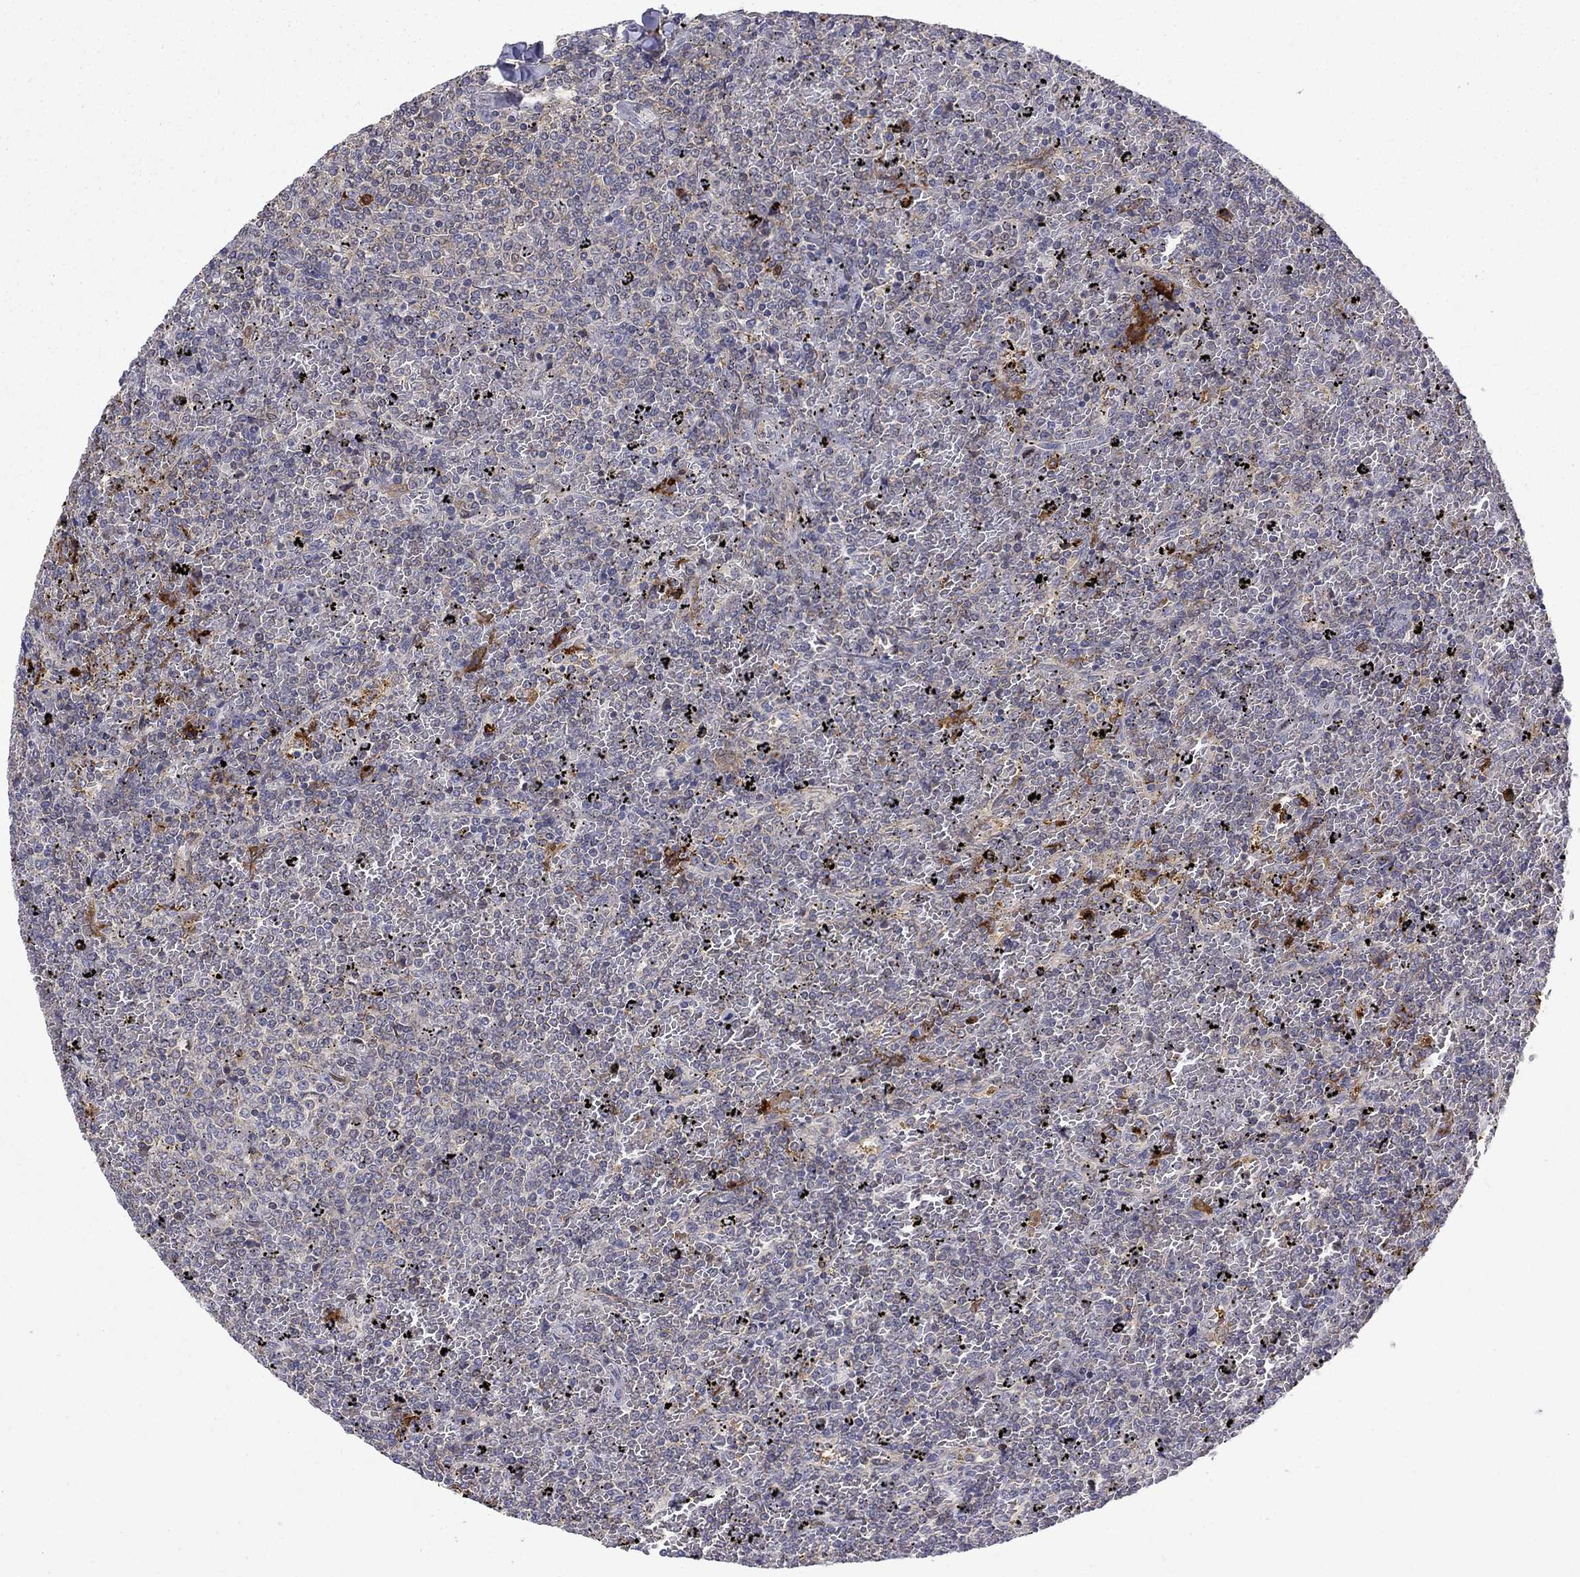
{"staining": {"intensity": "weak", "quantity": ">75%", "location": "cytoplasmic/membranous"}, "tissue": "lymphoma", "cell_type": "Tumor cells", "image_type": "cancer", "snomed": [{"axis": "morphology", "description": "Malignant lymphoma, non-Hodgkin's type, Low grade"}, {"axis": "topography", "description": "Spleen"}], "caption": "High-power microscopy captured an IHC histopathology image of low-grade malignant lymphoma, non-Hodgkin's type, revealing weak cytoplasmic/membranous expression in about >75% of tumor cells.", "gene": "PCBP3", "patient": {"sex": "female", "age": 77}}